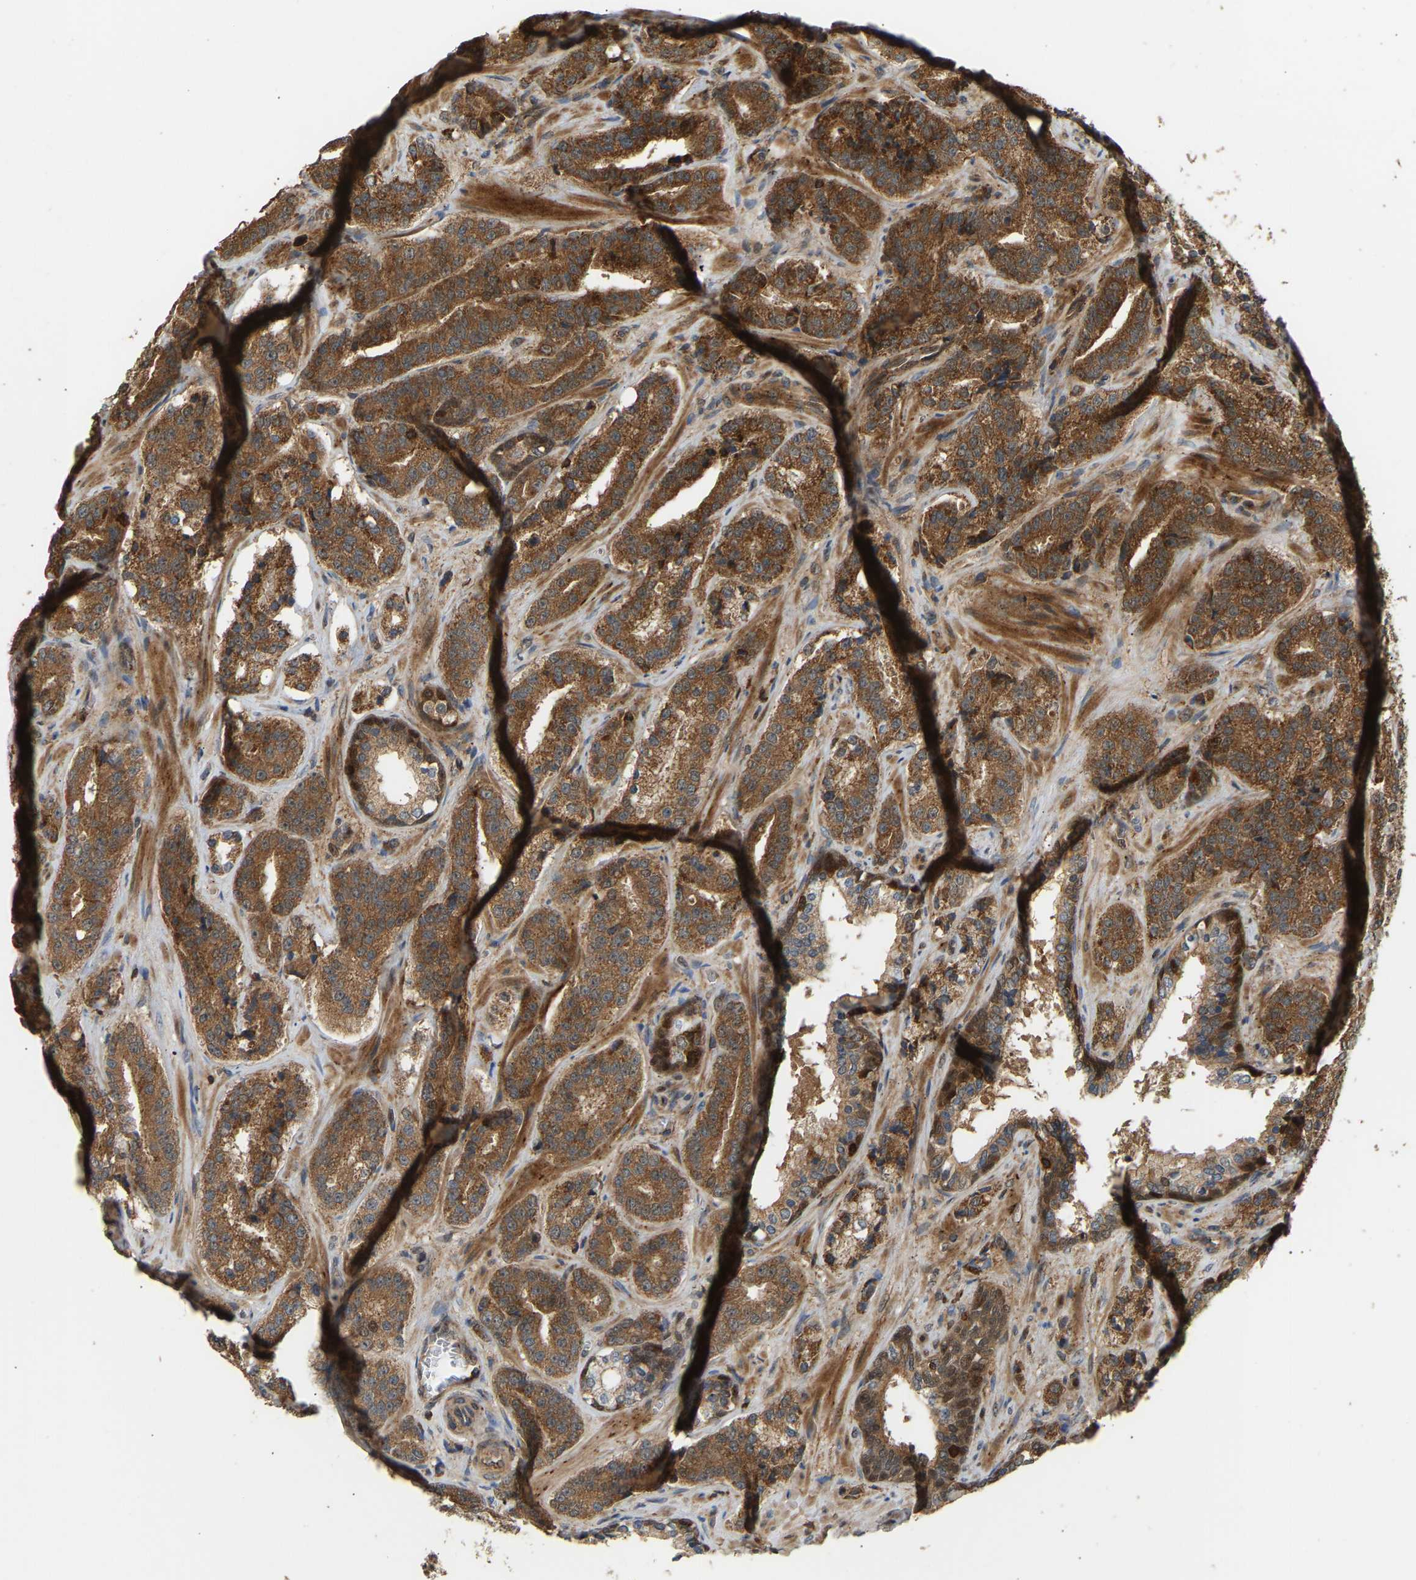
{"staining": {"intensity": "strong", "quantity": ">75%", "location": "cytoplasmic/membranous"}, "tissue": "prostate cancer", "cell_type": "Tumor cells", "image_type": "cancer", "snomed": [{"axis": "morphology", "description": "Adenocarcinoma, High grade"}, {"axis": "topography", "description": "Prostate"}], "caption": "Tumor cells demonstrate high levels of strong cytoplasmic/membranous positivity in about >75% of cells in human high-grade adenocarcinoma (prostate).", "gene": "GOPC", "patient": {"sex": "male", "age": 60}}